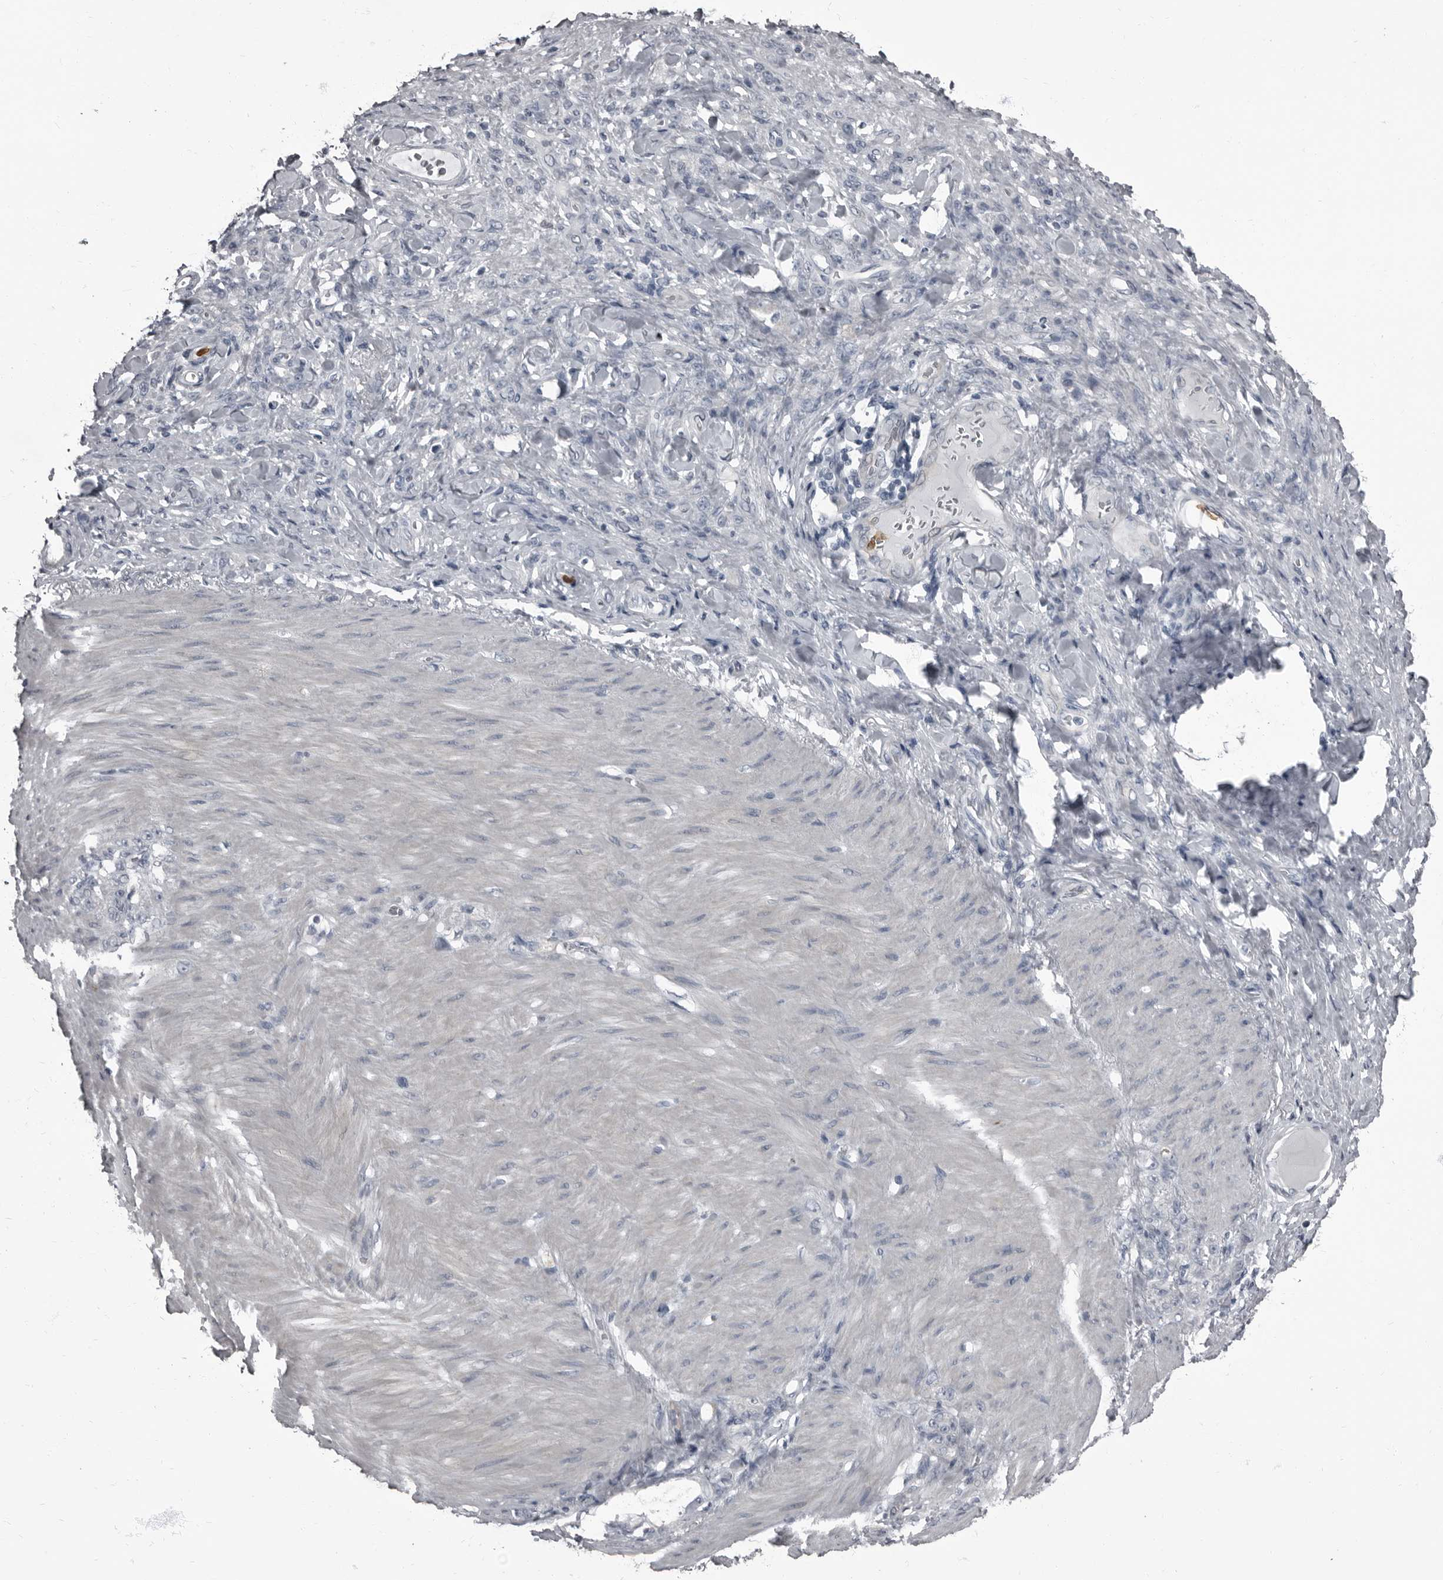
{"staining": {"intensity": "negative", "quantity": "none", "location": "none"}, "tissue": "stomach cancer", "cell_type": "Tumor cells", "image_type": "cancer", "snomed": [{"axis": "morphology", "description": "Normal tissue, NOS"}, {"axis": "morphology", "description": "Adenocarcinoma, NOS"}, {"axis": "topography", "description": "Stomach"}], "caption": "IHC photomicrograph of neoplastic tissue: stomach adenocarcinoma stained with DAB displays no significant protein positivity in tumor cells.", "gene": "TPD52L1", "patient": {"sex": "male", "age": 82}}